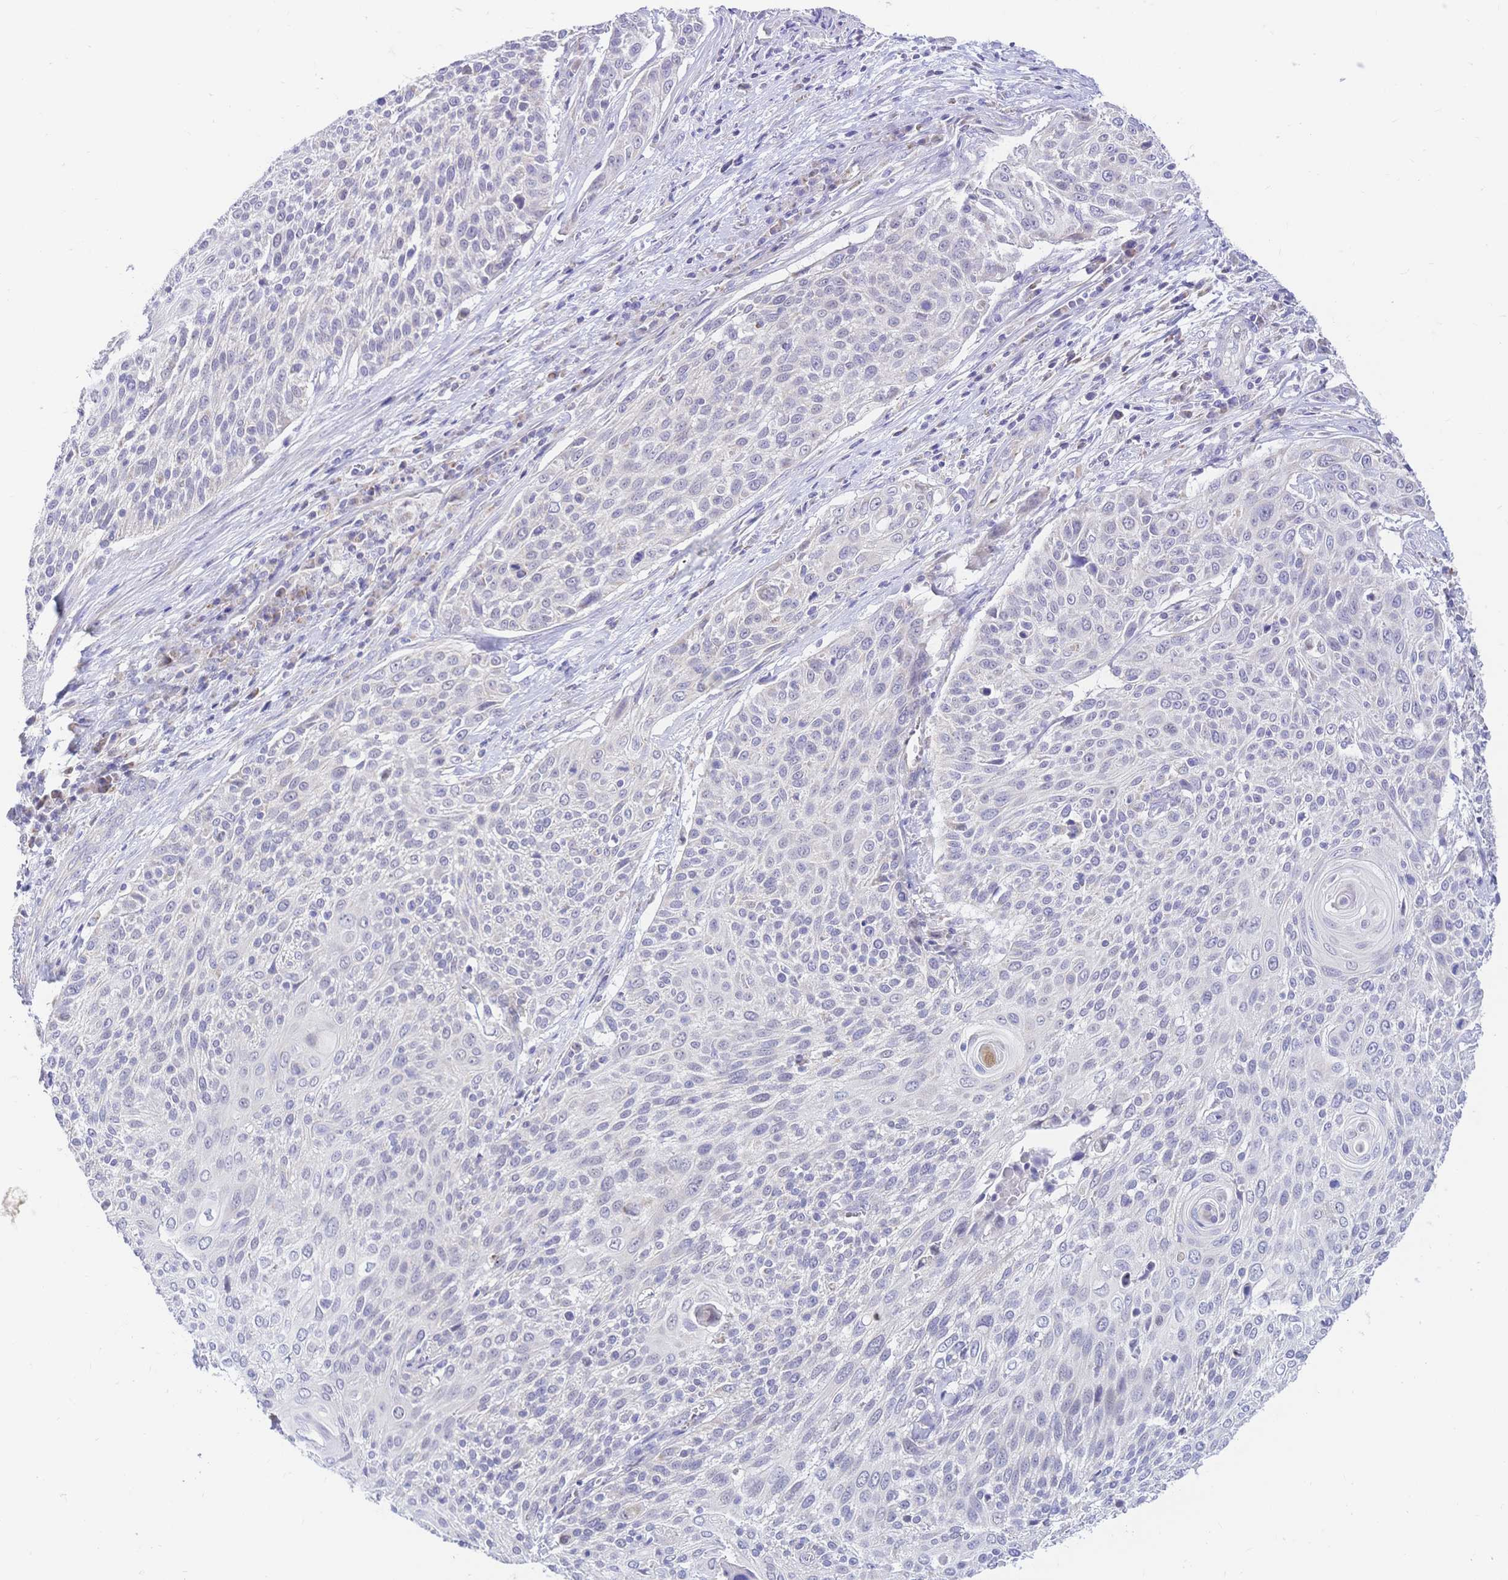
{"staining": {"intensity": "negative", "quantity": "none", "location": "none"}, "tissue": "cervical cancer", "cell_type": "Tumor cells", "image_type": "cancer", "snomed": [{"axis": "morphology", "description": "Squamous cell carcinoma, NOS"}, {"axis": "topography", "description": "Cervix"}], "caption": "IHC of human cervical cancer (squamous cell carcinoma) reveals no positivity in tumor cells.", "gene": "CLEC18B", "patient": {"sex": "female", "age": 31}}